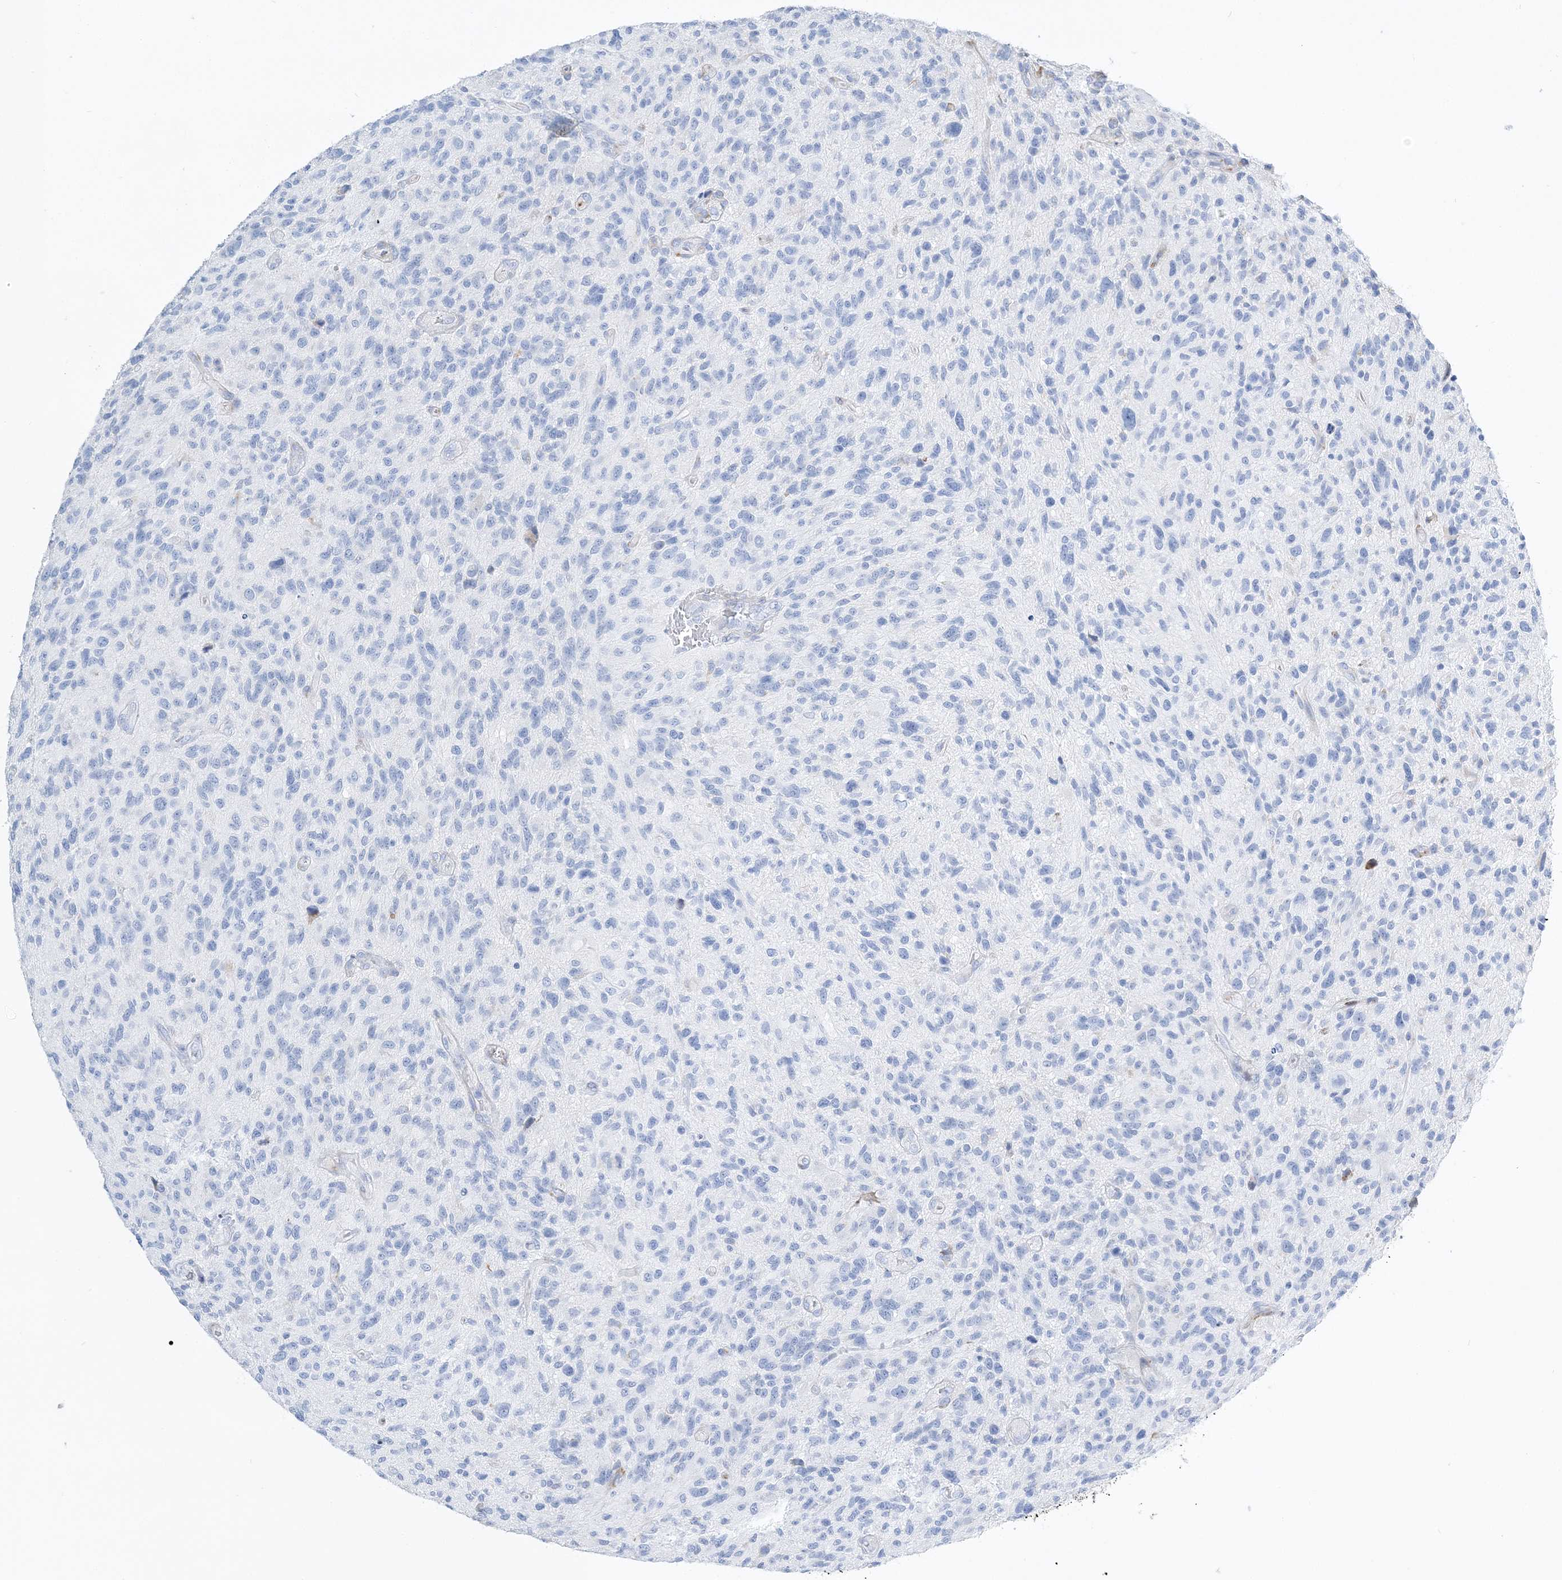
{"staining": {"intensity": "negative", "quantity": "none", "location": "none"}, "tissue": "glioma", "cell_type": "Tumor cells", "image_type": "cancer", "snomed": [{"axis": "morphology", "description": "Glioma, malignant, High grade"}, {"axis": "topography", "description": "Brain"}], "caption": "Immunohistochemistry (IHC) photomicrograph of neoplastic tissue: glioma stained with DAB exhibits no significant protein staining in tumor cells.", "gene": "TSPYL6", "patient": {"sex": "male", "age": 47}}